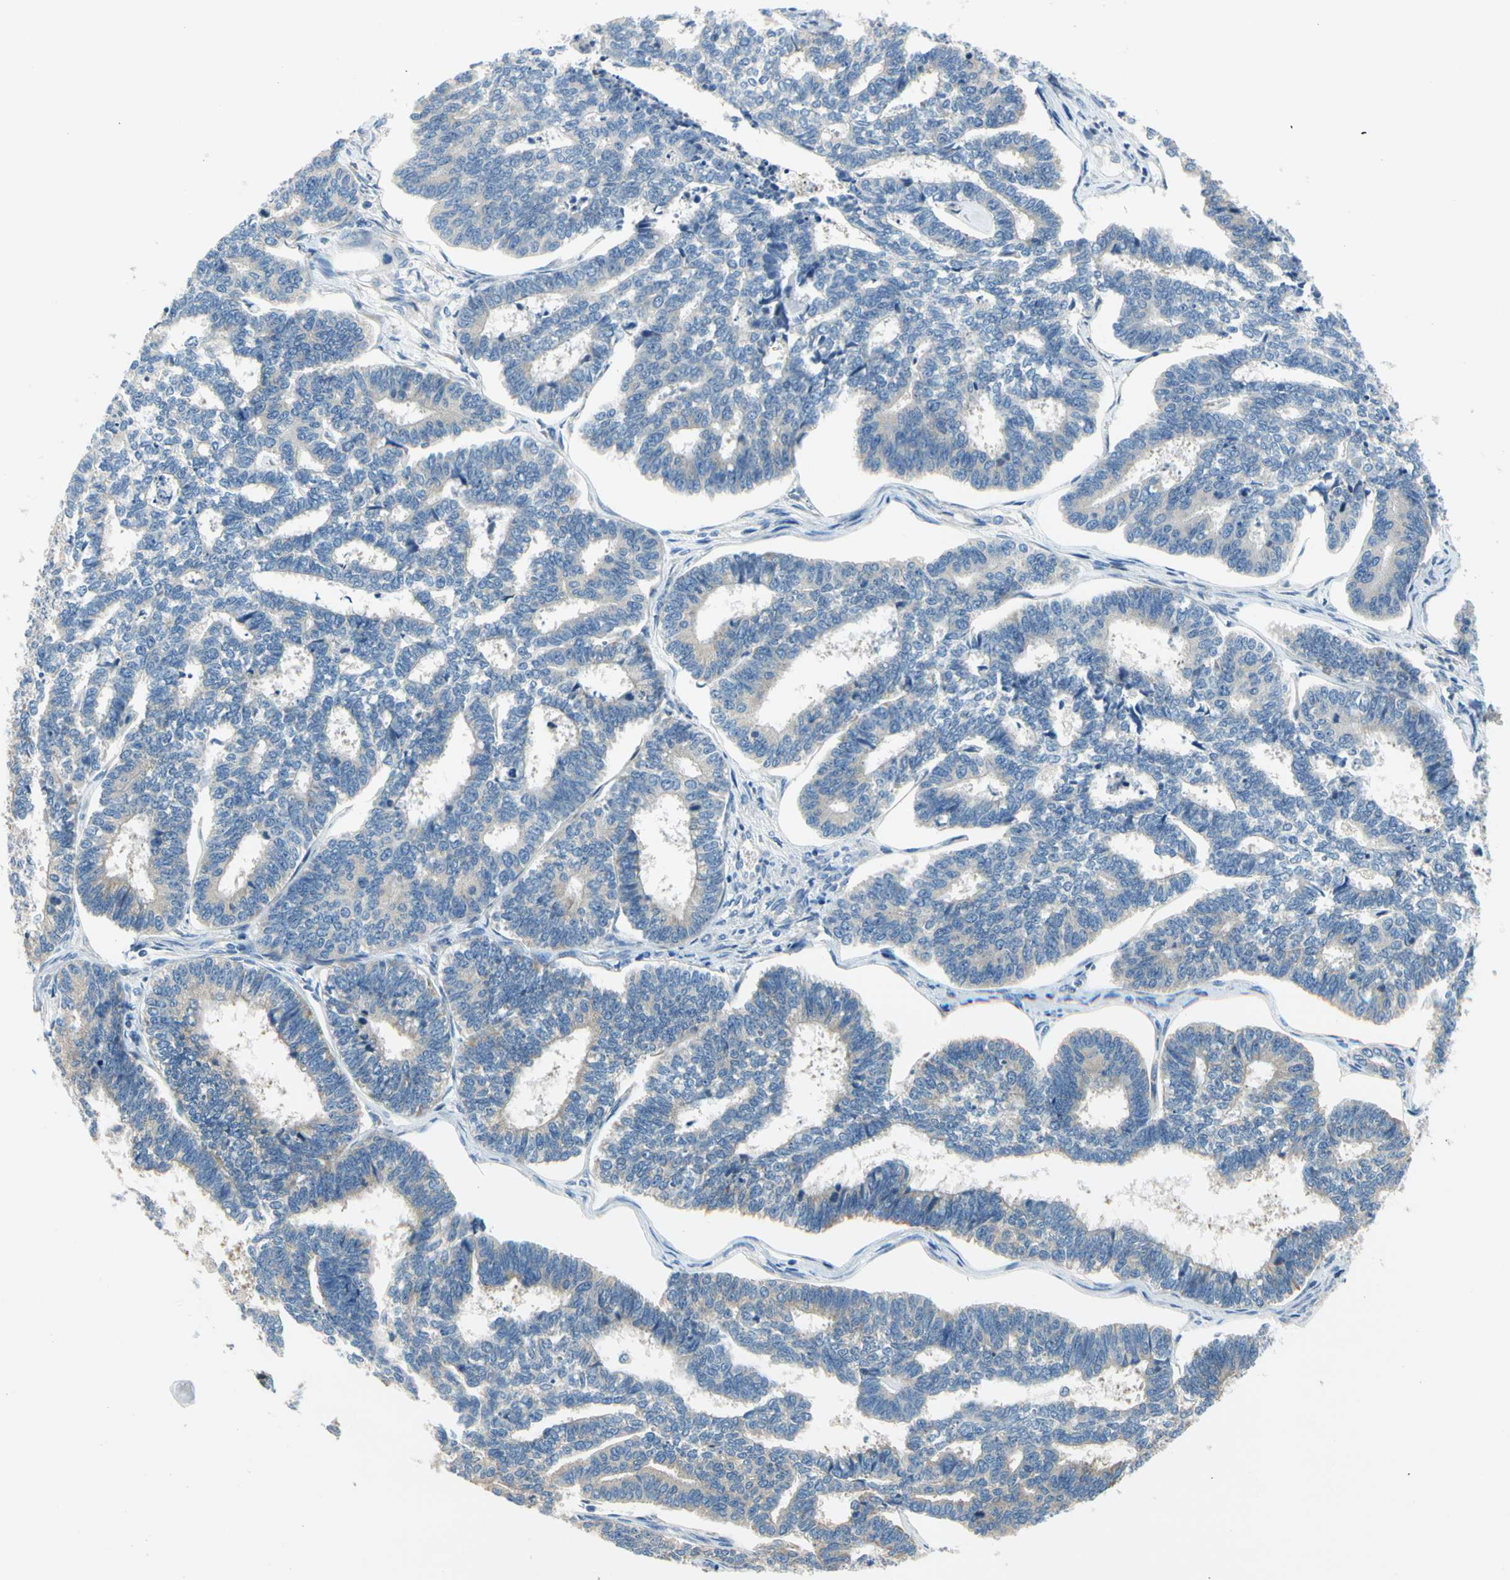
{"staining": {"intensity": "moderate", "quantity": "25%-75%", "location": "cytoplasmic/membranous"}, "tissue": "endometrial cancer", "cell_type": "Tumor cells", "image_type": "cancer", "snomed": [{"axis": "morphology", "description": "Adenocarcinoma, NOS"}, {"axis": "topography", "description": "Endometrium"}], "caption": "Protein staining exhibits moderate cytoplasmic/membranous staining in about 25%-75% of tumor cells in adenocarcinoma (endometrial). Nuclei are stained in blue.", "gene": "LRRC47", "patient": {"sex": "female", "age": 70}}